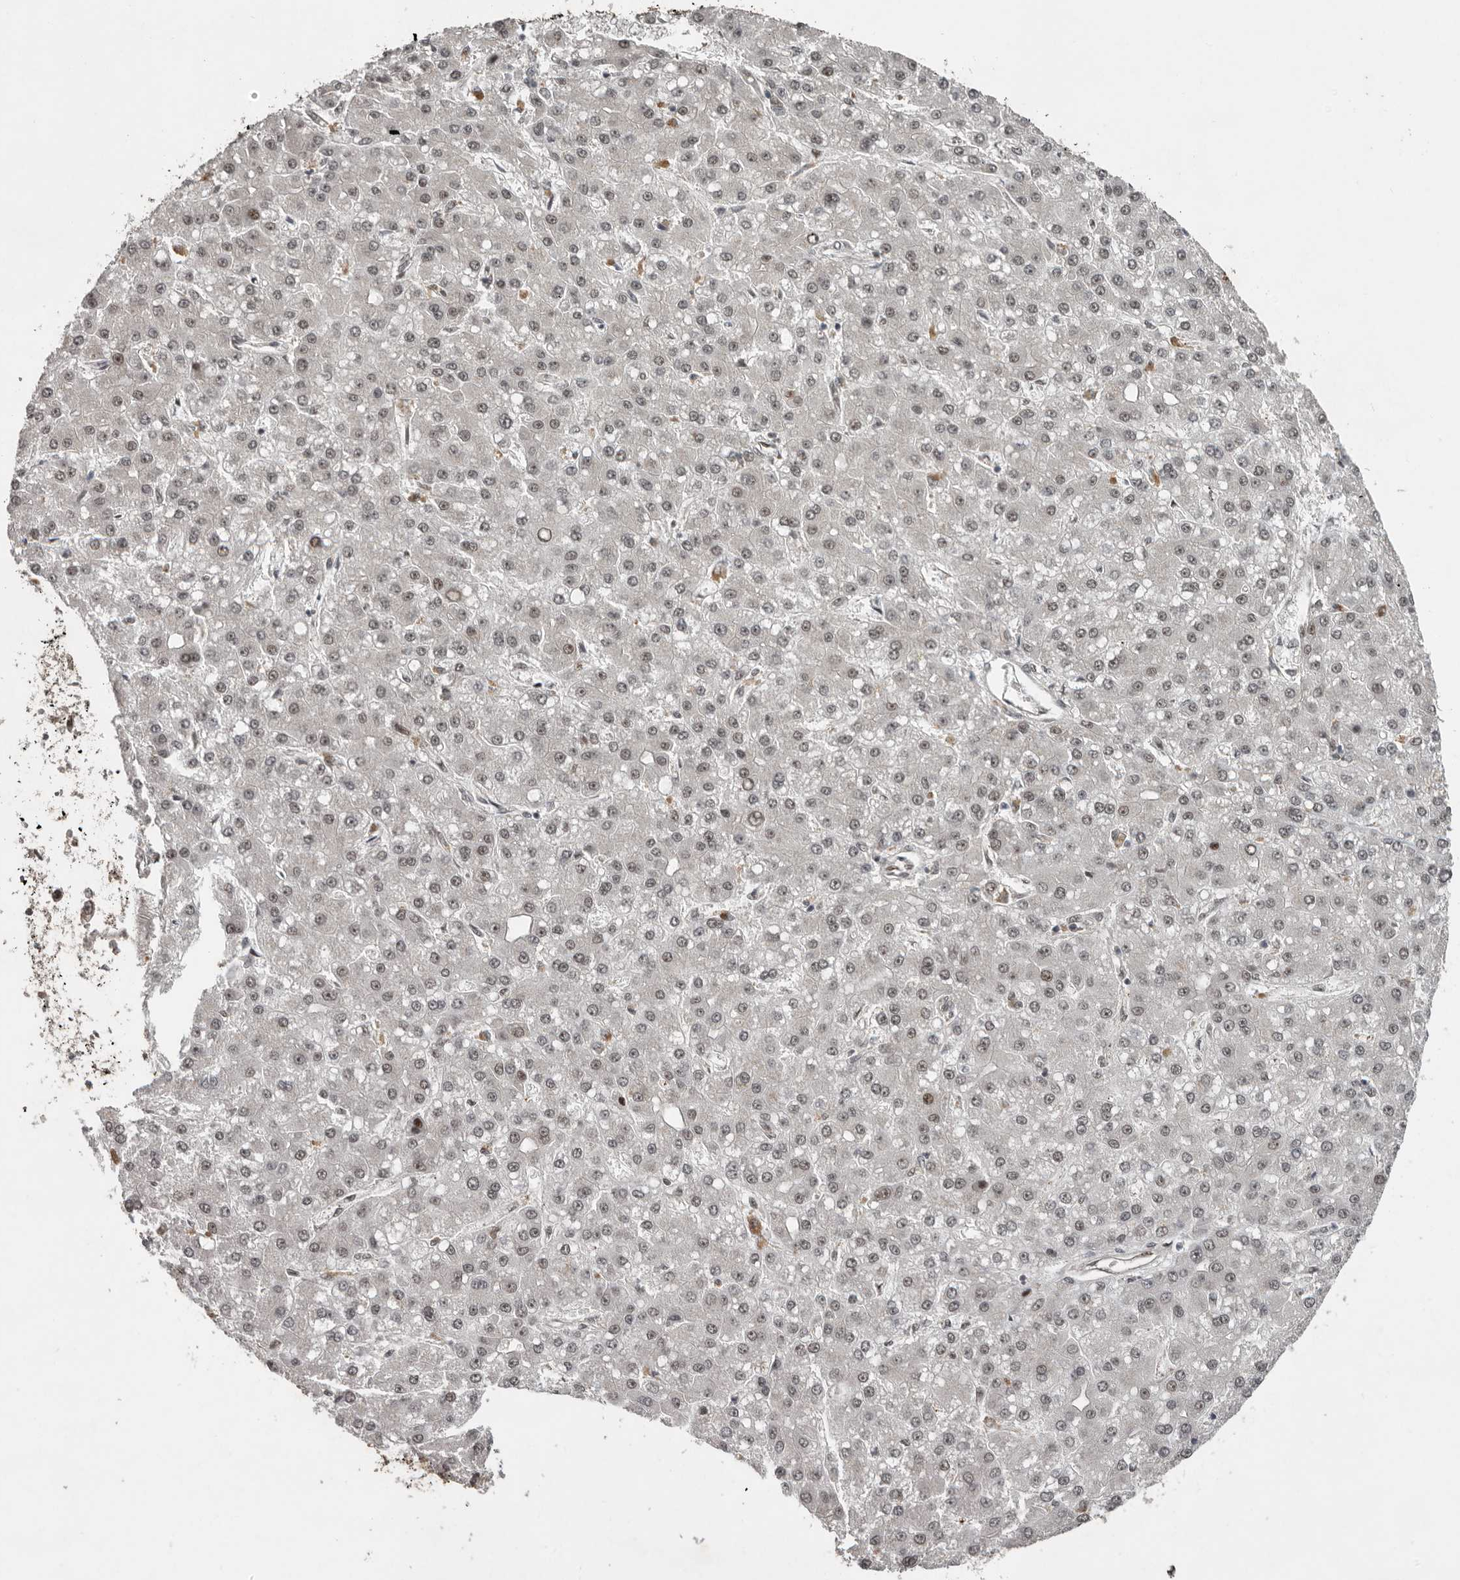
{"staining": {"intensity": "weak", "quantity": "<25%", "location": "nuclear"}, "tissue": "liver cancer", "cell_type": "Tumor cells", "image_type": "cancer", "snomed": [{"axis": "morphology", "description": "Carcinoma, Hepatocellular, NOS"}, {"axis": "topography", "description": "Liver"}], "caption": "Photomicrograph shows no significant protein expression in tumor cells of liver cancer (hepatocellular carcinoma).", "gene": "CDC27", "patient": {"sex": "male", "age": 67}}